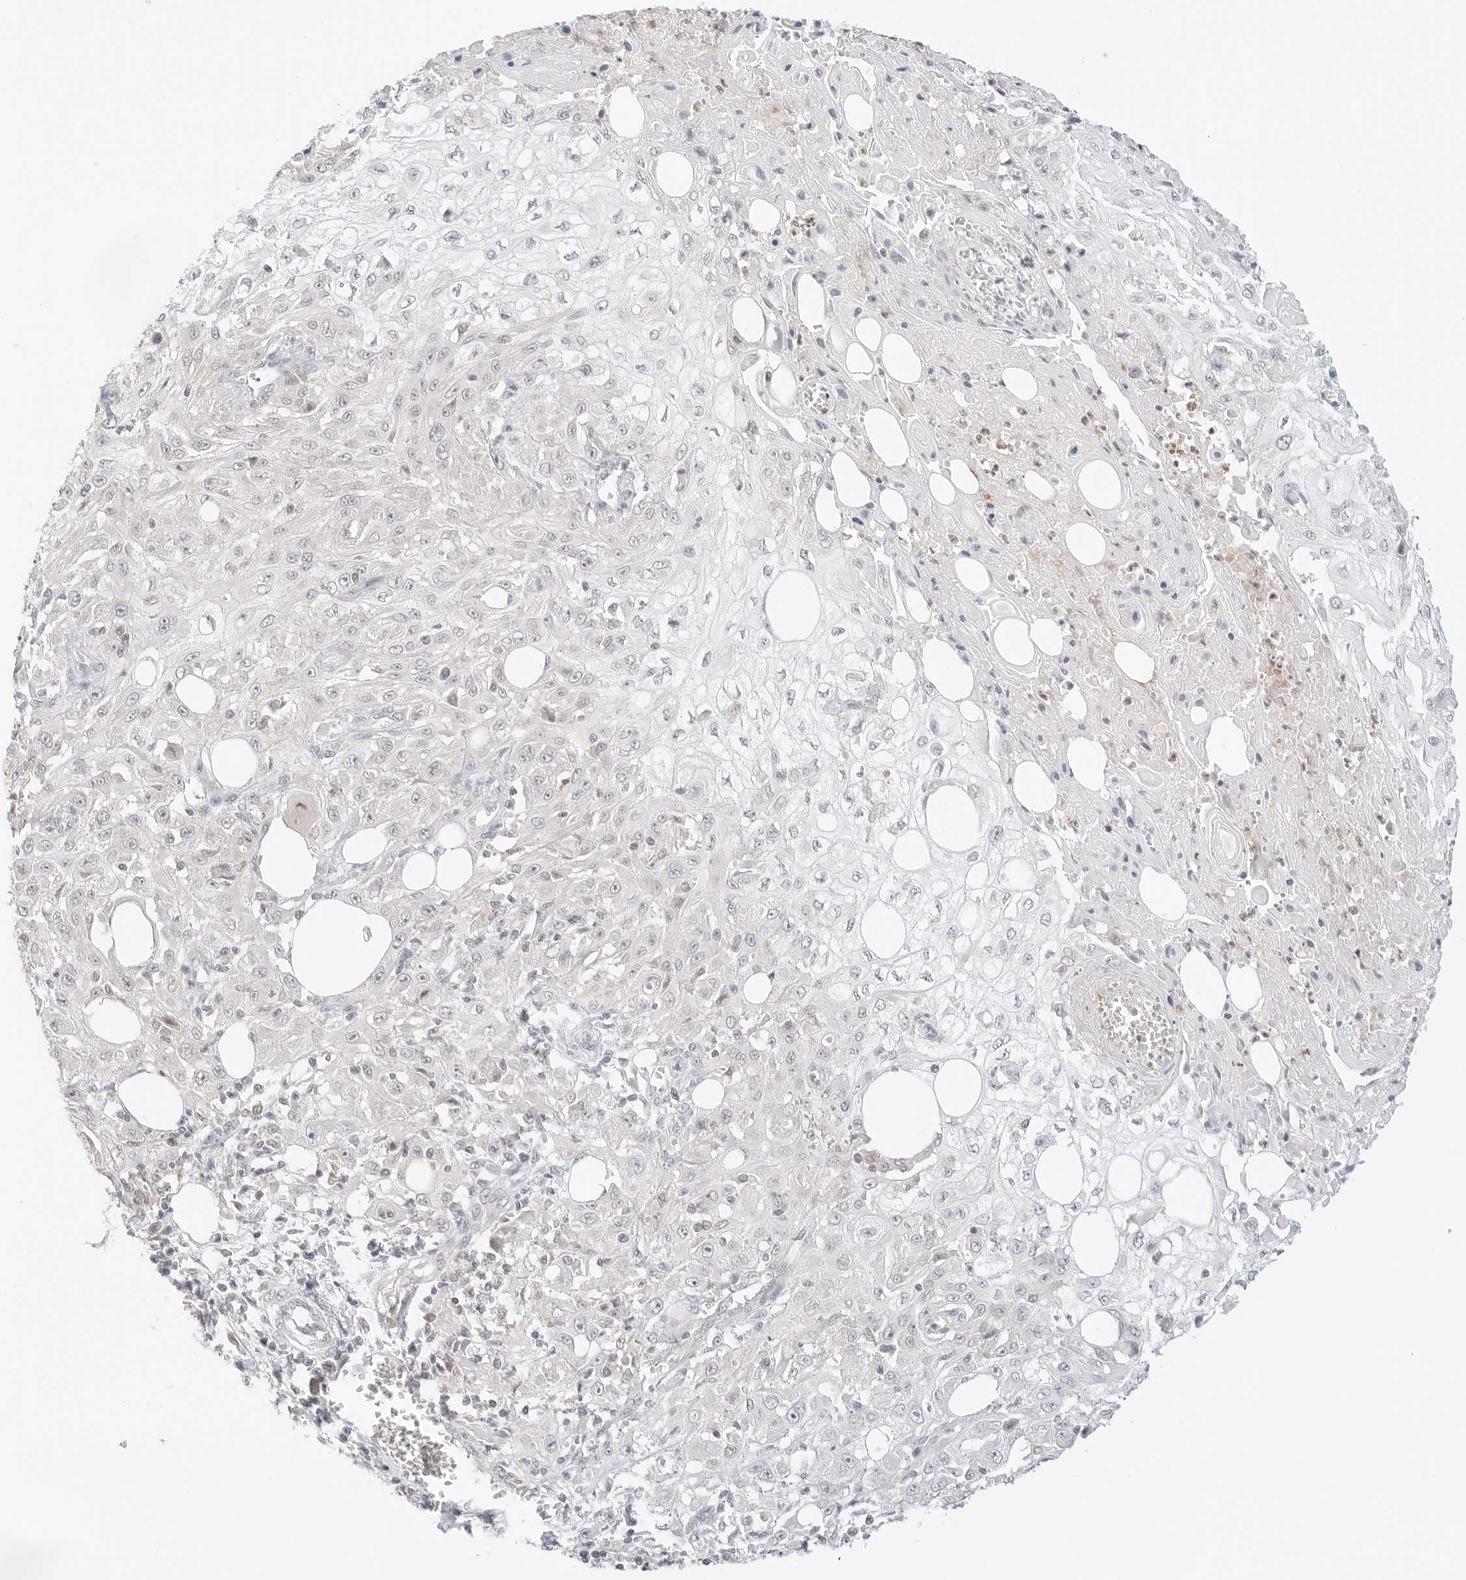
{"staining": {"intensity": "negative", "quantity": "none", "location": "none"}, "tissue": "skin cancer", "cell_type": "Tumor cells", "image_type": "cancer", "snomed": [{"axis": "morphology", "description": "Squamous cell carcinoma, NOS"}, {"axis": "morphology", "description": "Squamous cell carcinoma, metastatic, NOS"}, {"axis": "topography", "description": "Skin"}, {"axis": "topography", "description": "Lymph node"}], "caption": "Tumor cells show no significant protein positivity in skin cancer. Nuclei are stained in blue.", "gene": "GNAS", "patient": {"sex": "male", "age": 75}}